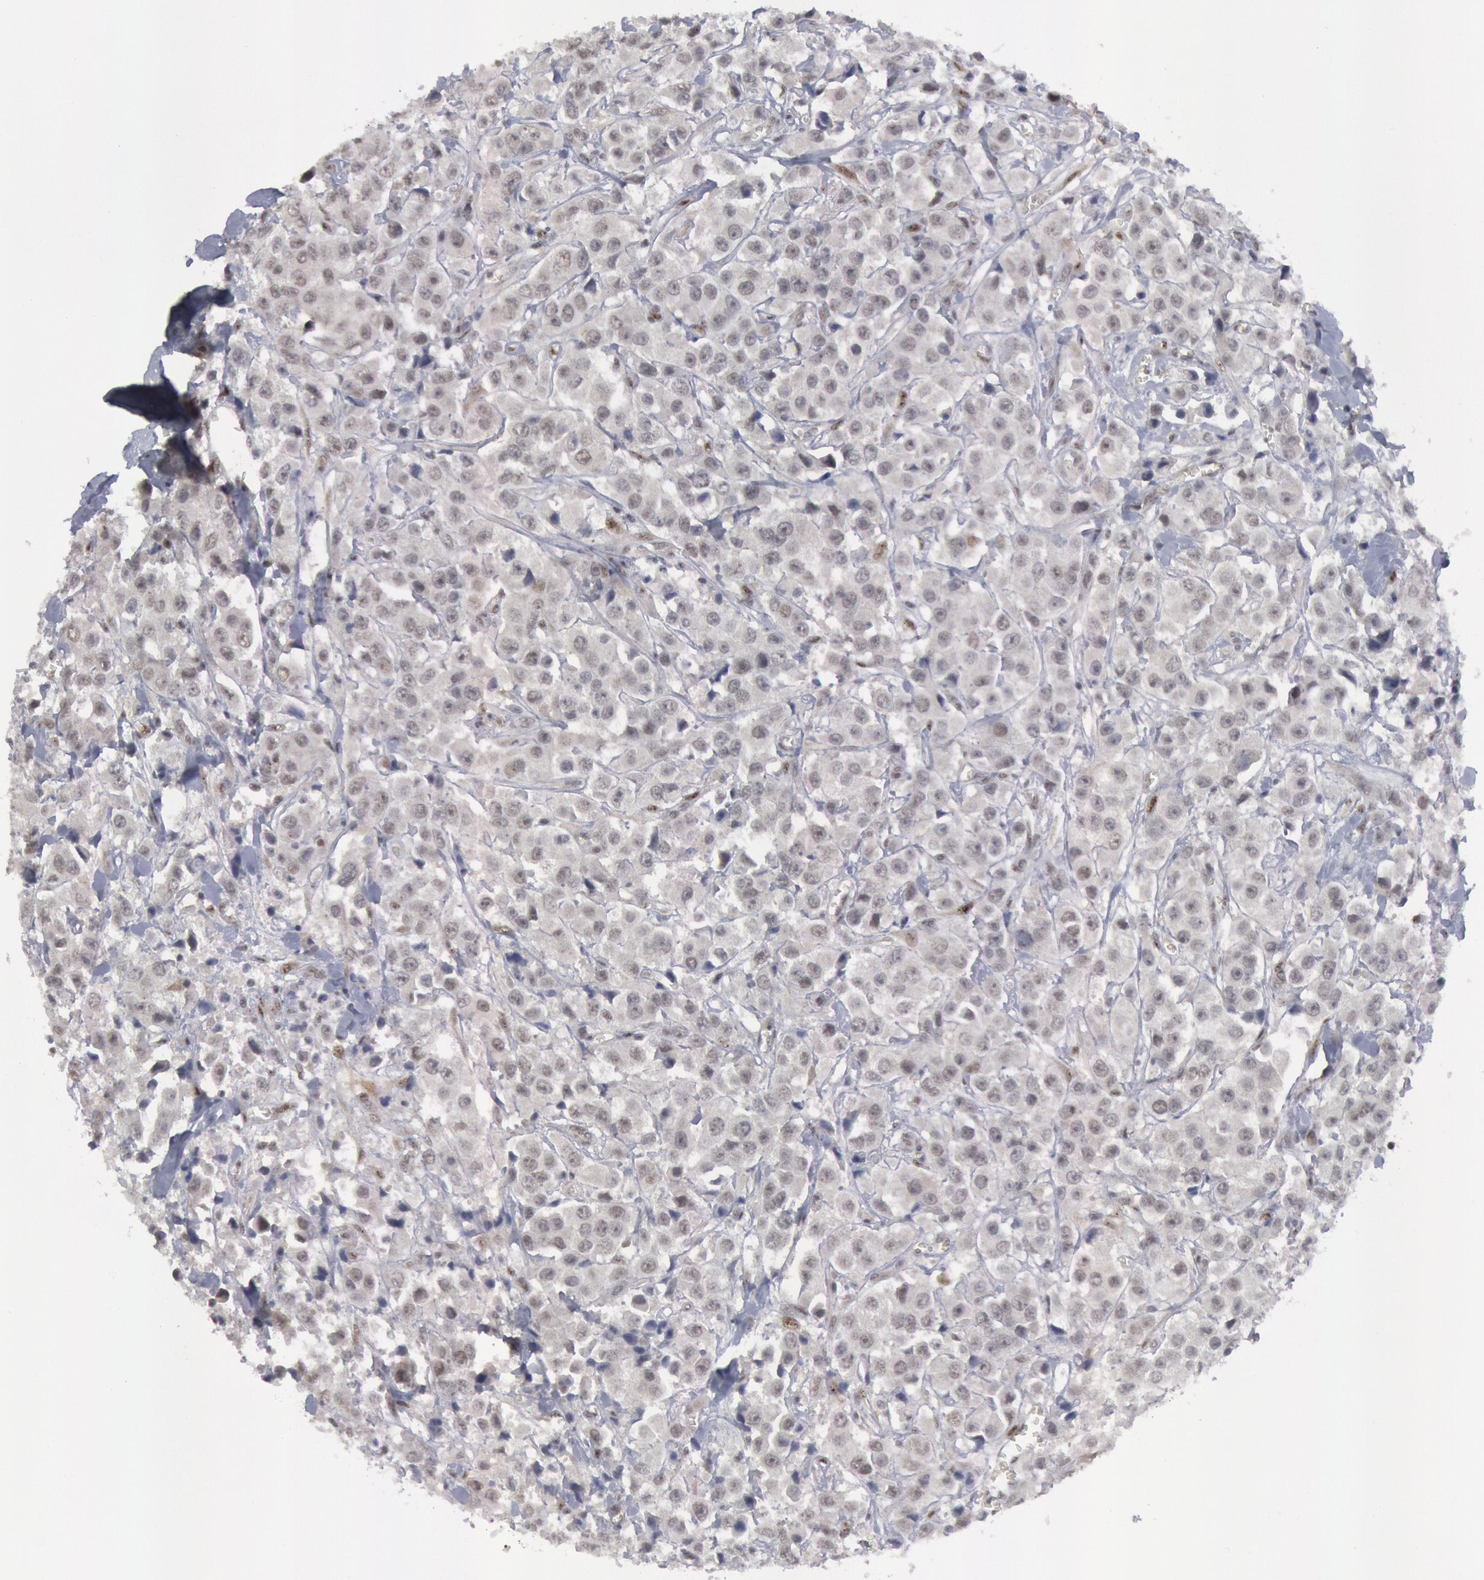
{"staining": {"intensity": "negative", "quantity": "none", "location": "none"}, "tissue": "breast cancer", "cell_type": "Tumor cells", "image_type": "cancer", "snomed": [{"axis": "morphology", "description": "Duct carcinoma"}, {"axis": "topography", "description": "Breast"}], "caption": "Breast infiltrating ductal carcinoma stained for a protein using immunohistochemistry reveals no positivity tumor cells.", "gene": "FOXO1", "patient": {"sex": "female", "age": 58}}